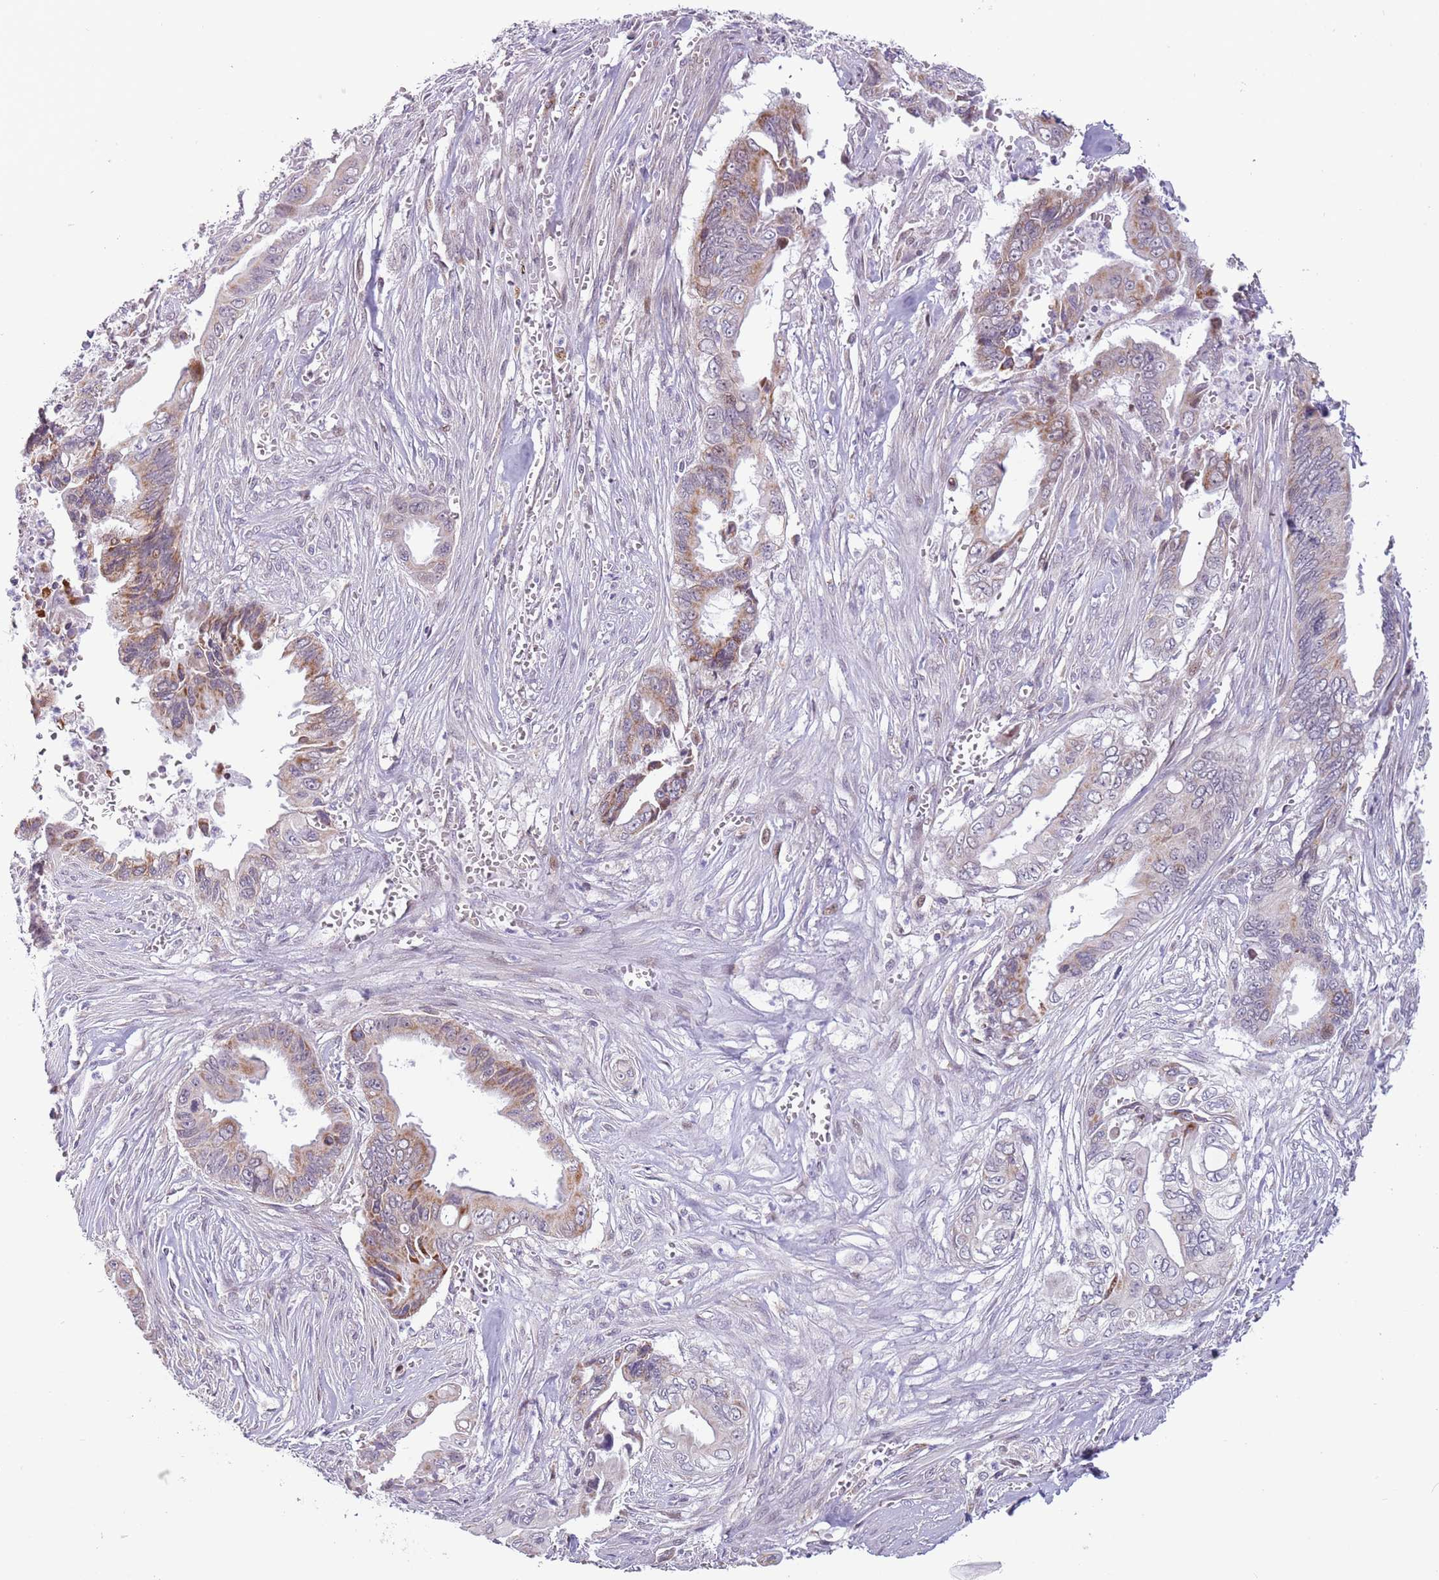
{"staining": {"intensity": "moderate", "quantity": "25%-75%", "location": "cytoplasmic/membranous"}, "tissue": "pancreatic cancer", "cell_type": "Tumor cells", "image_type": "cancer", "snomed": [{"axis": "morphology", "description": "Adenocarcinoma, NOS"}, {"axis": "topography", "description": "Pancreas"}], "caption": "The micrograph reveals immunohistochemical staining of pancreatic cancer (adenocarcinoma). There is moderate cytoplasmic/membranous staining is appreciated in approximately 25%-75% of tumor cells.", "gene": "MLLT11", "patient": {"sex": "male", "age": 59}}